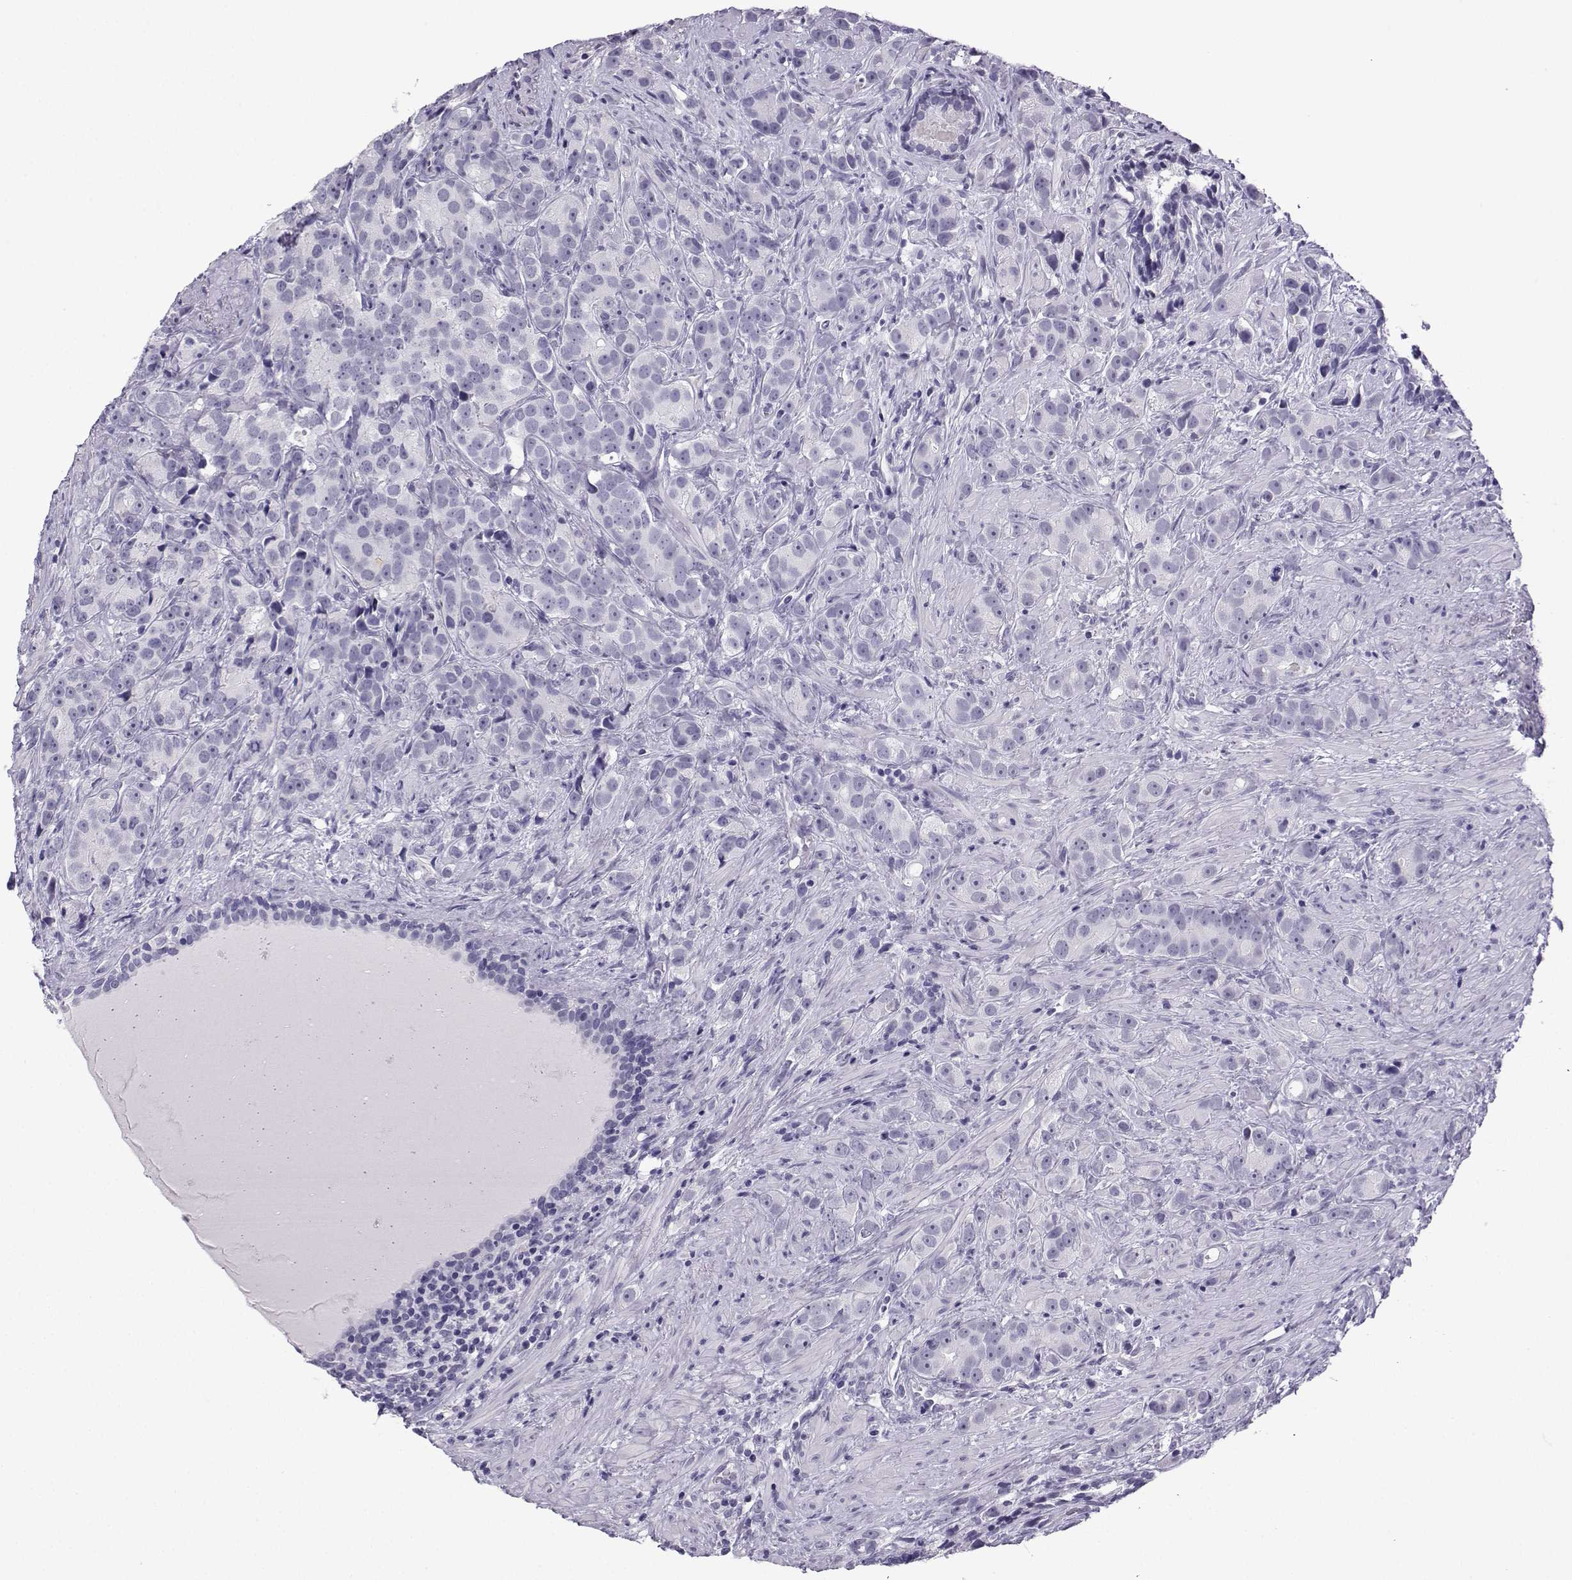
{"staining": {"intensity": "negative", "quantity": "none", "location": "none"}, "tissue": "prostate cancer", "cell_type": "Tumor cells", "image_type": "cancer", "snomed": [{"axis": "morphology", "description": "Adenocarcinoma, High grade"}, {"axis": "topography", "description": "Prostate"}], "caption": "Human prostate cancer (high-grade adenocarcinoma) stained for a protein using immunohistochemistry (IHC) demonstrates no expression in tumor cells.", "gene": "MRGBP", "patient": {"sex": "male", "age": 90}}